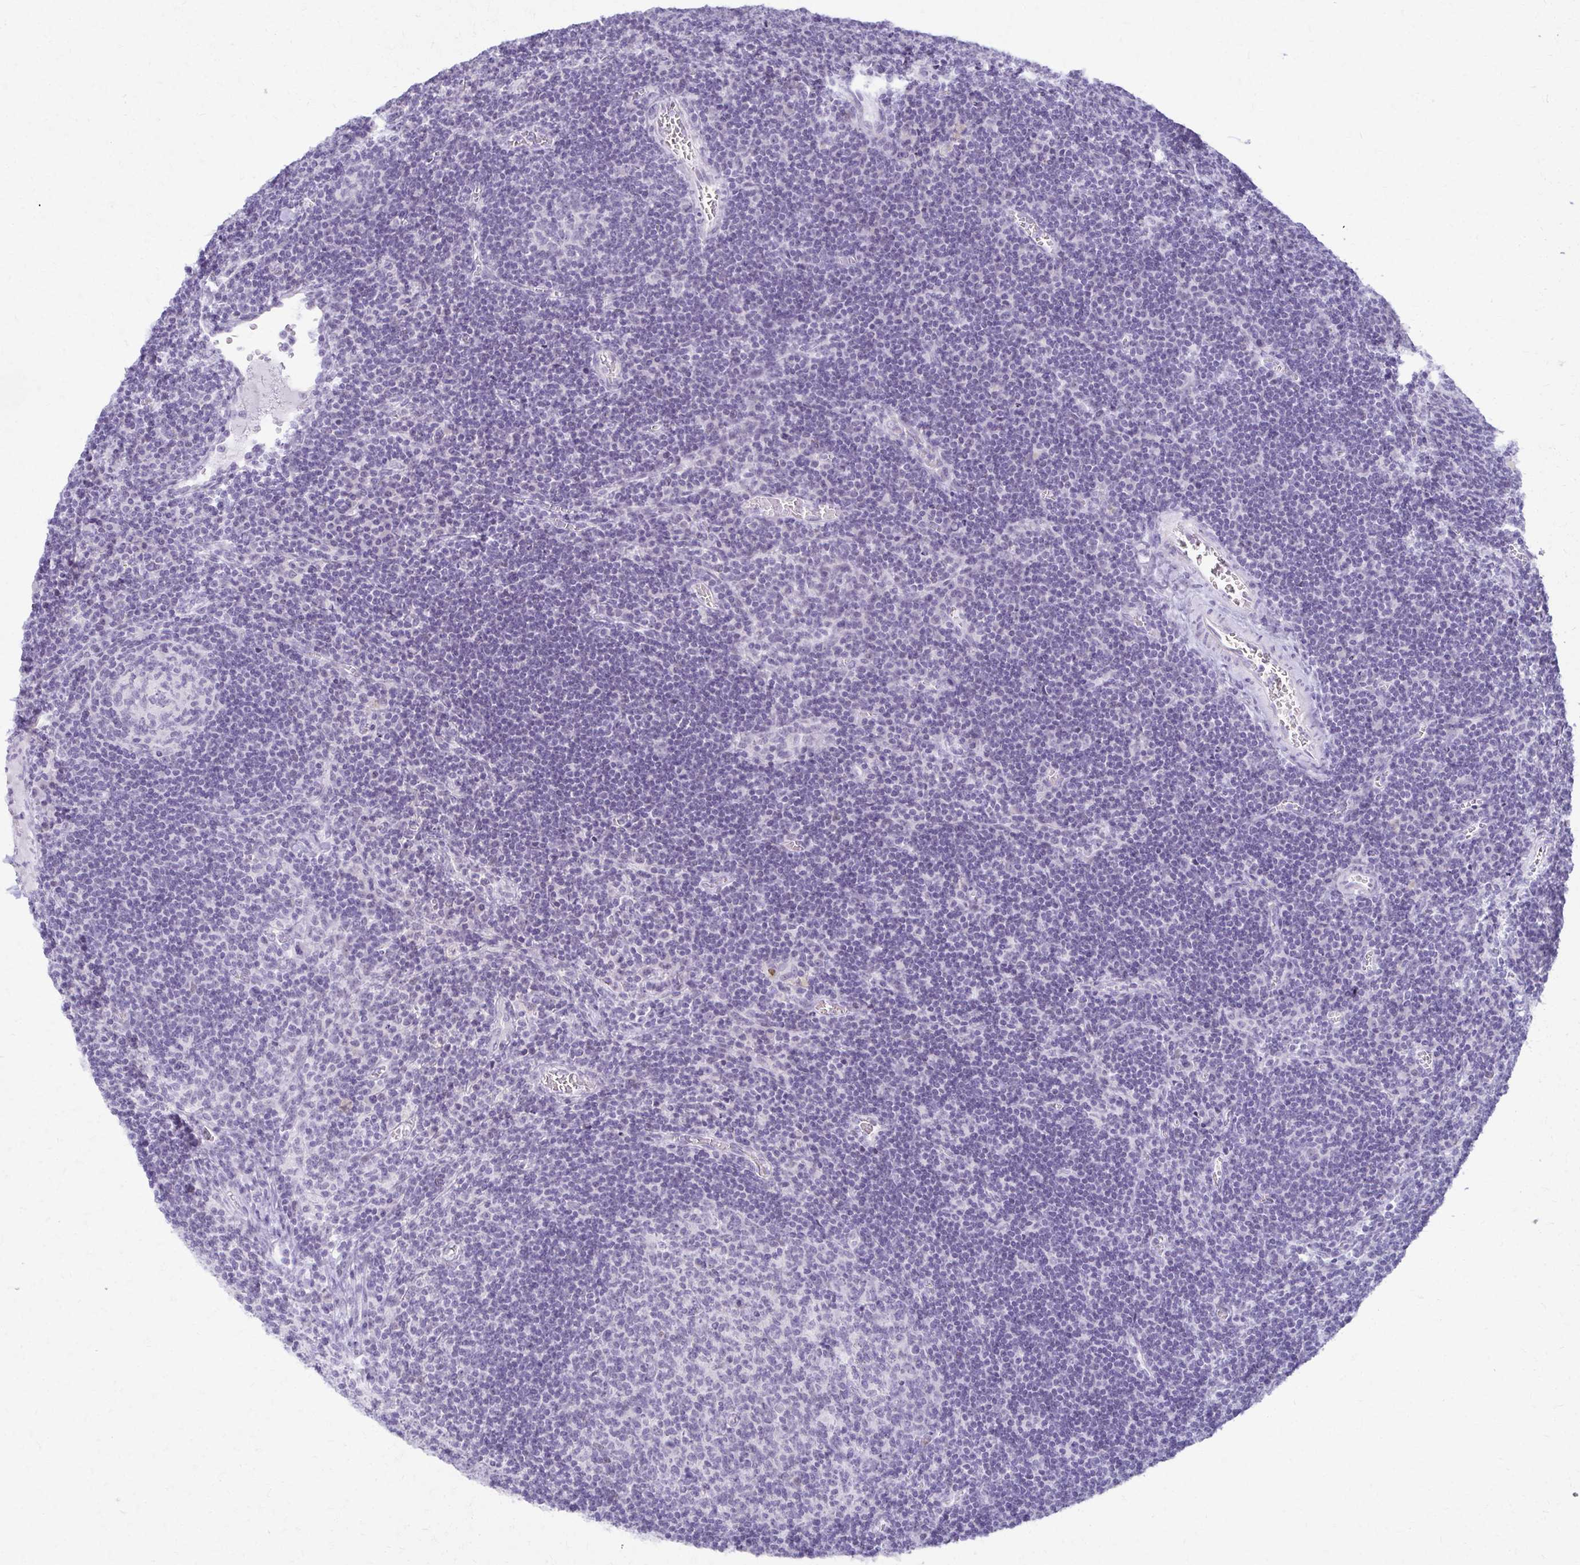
{"staining": {"intensity": "negative", "quantity": "none", "location": "none"}, "tissue": "lymph node", "cell_type": "Germinal center cells", "image_type": "normal", "snomed": [{"axis": "morphology", "description": "Normal tissue, NOS"}, {"axis": "topography", "description": "Lymph node"}], "caption": "Lymph node stained for a protein using IHC exhibits no positivity germinal center cells.", "gene": "MORC4", "patient": {"sex": "male", "age": 67}}